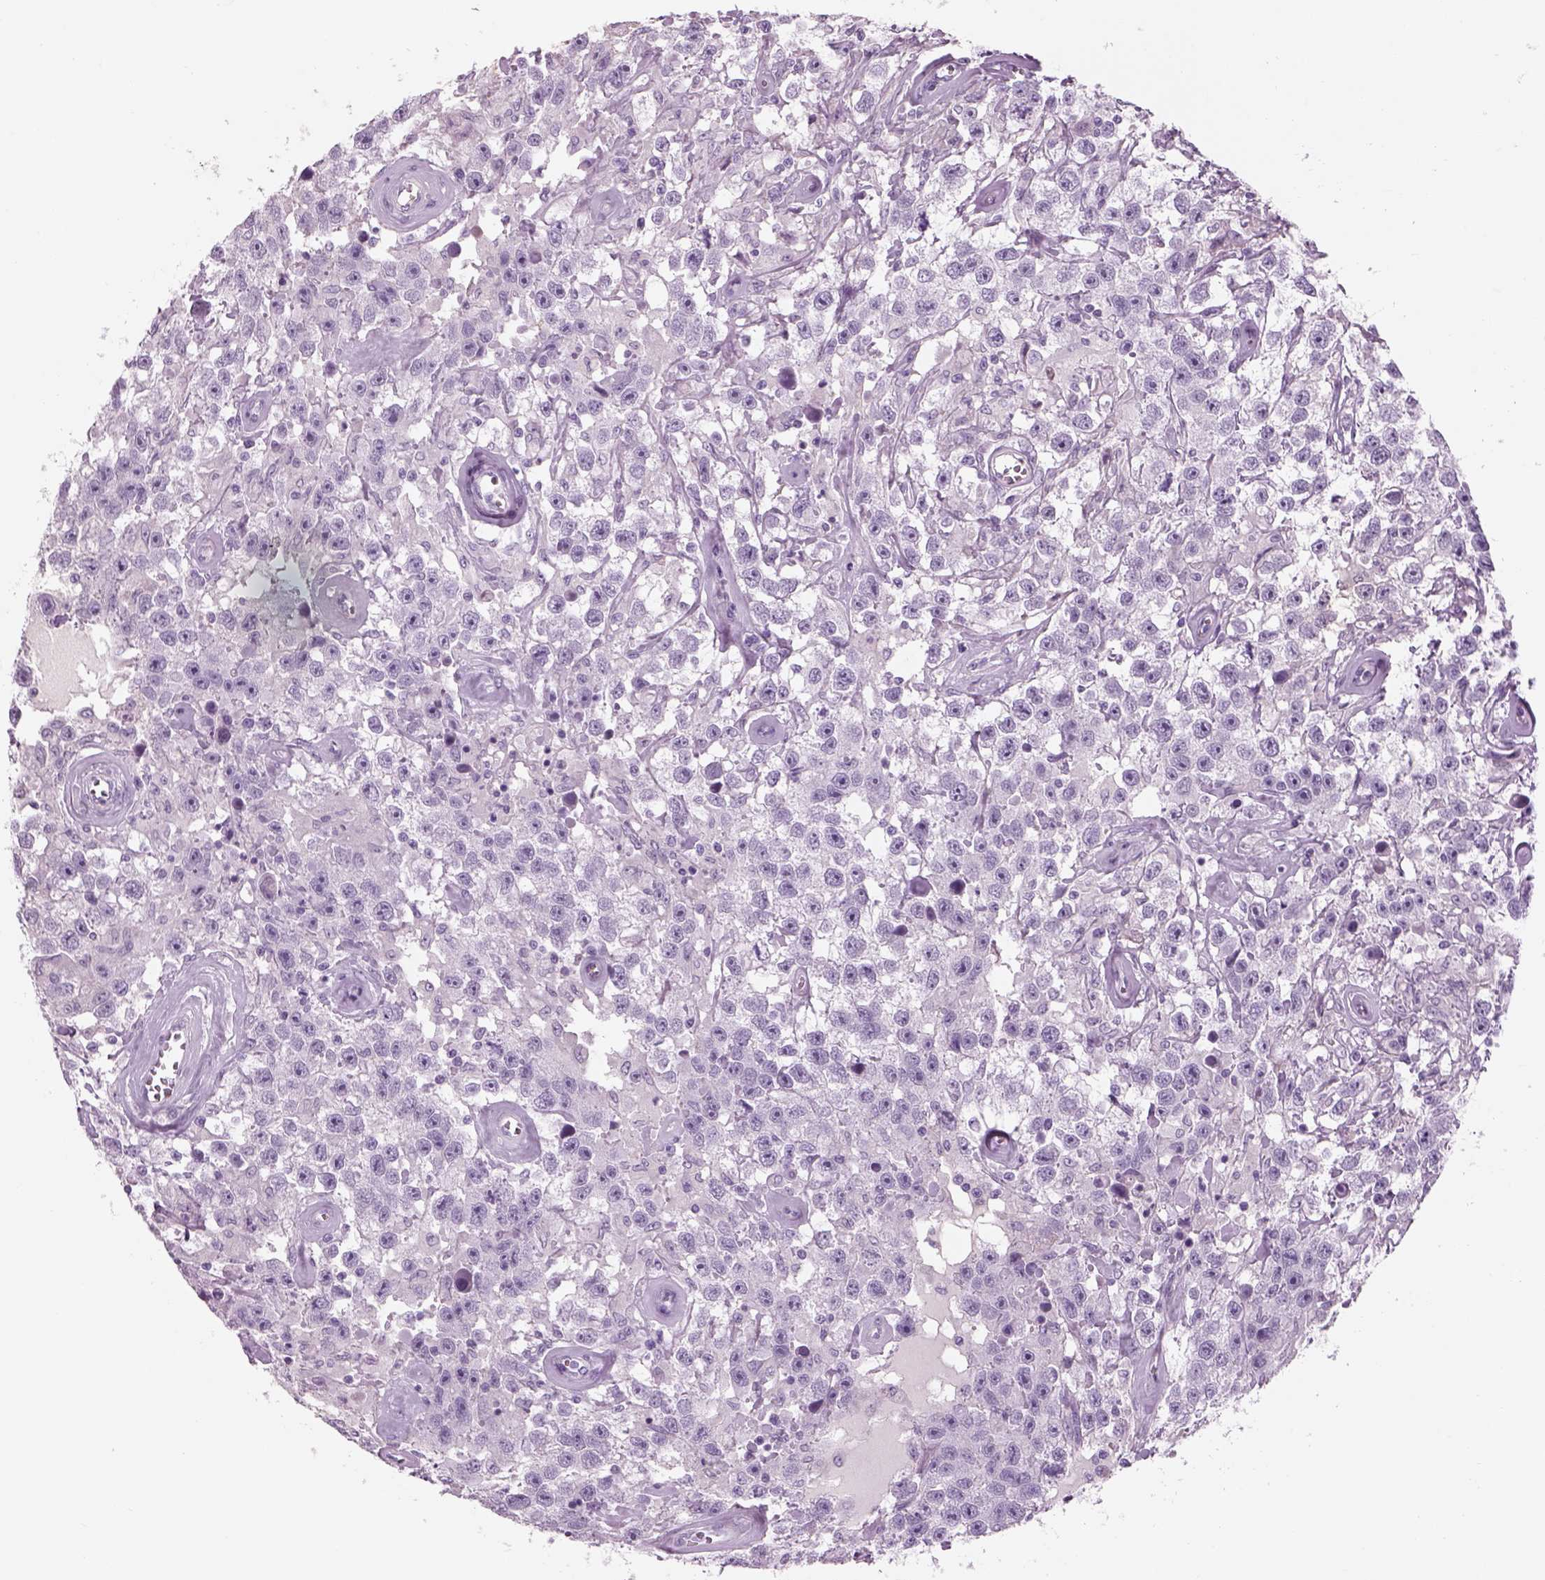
{"staining": {"intensity": "negative", "quantity": "none", "location": "none"}, "tissue": "testis cancer", "cell_type": "Tumor cells", "image_type": "cancer", "snomed": [{"axis": "morphology", "description": "Seminoma, NOS"}, {"axis": "topography", "description": "Testis"}], "caption": "Immunohistochemical staining of testis seminoma reveals no significant staining in tumor cells.", "gene": "GAS2L2", "patient": {"sex": "male", "age": 43}}